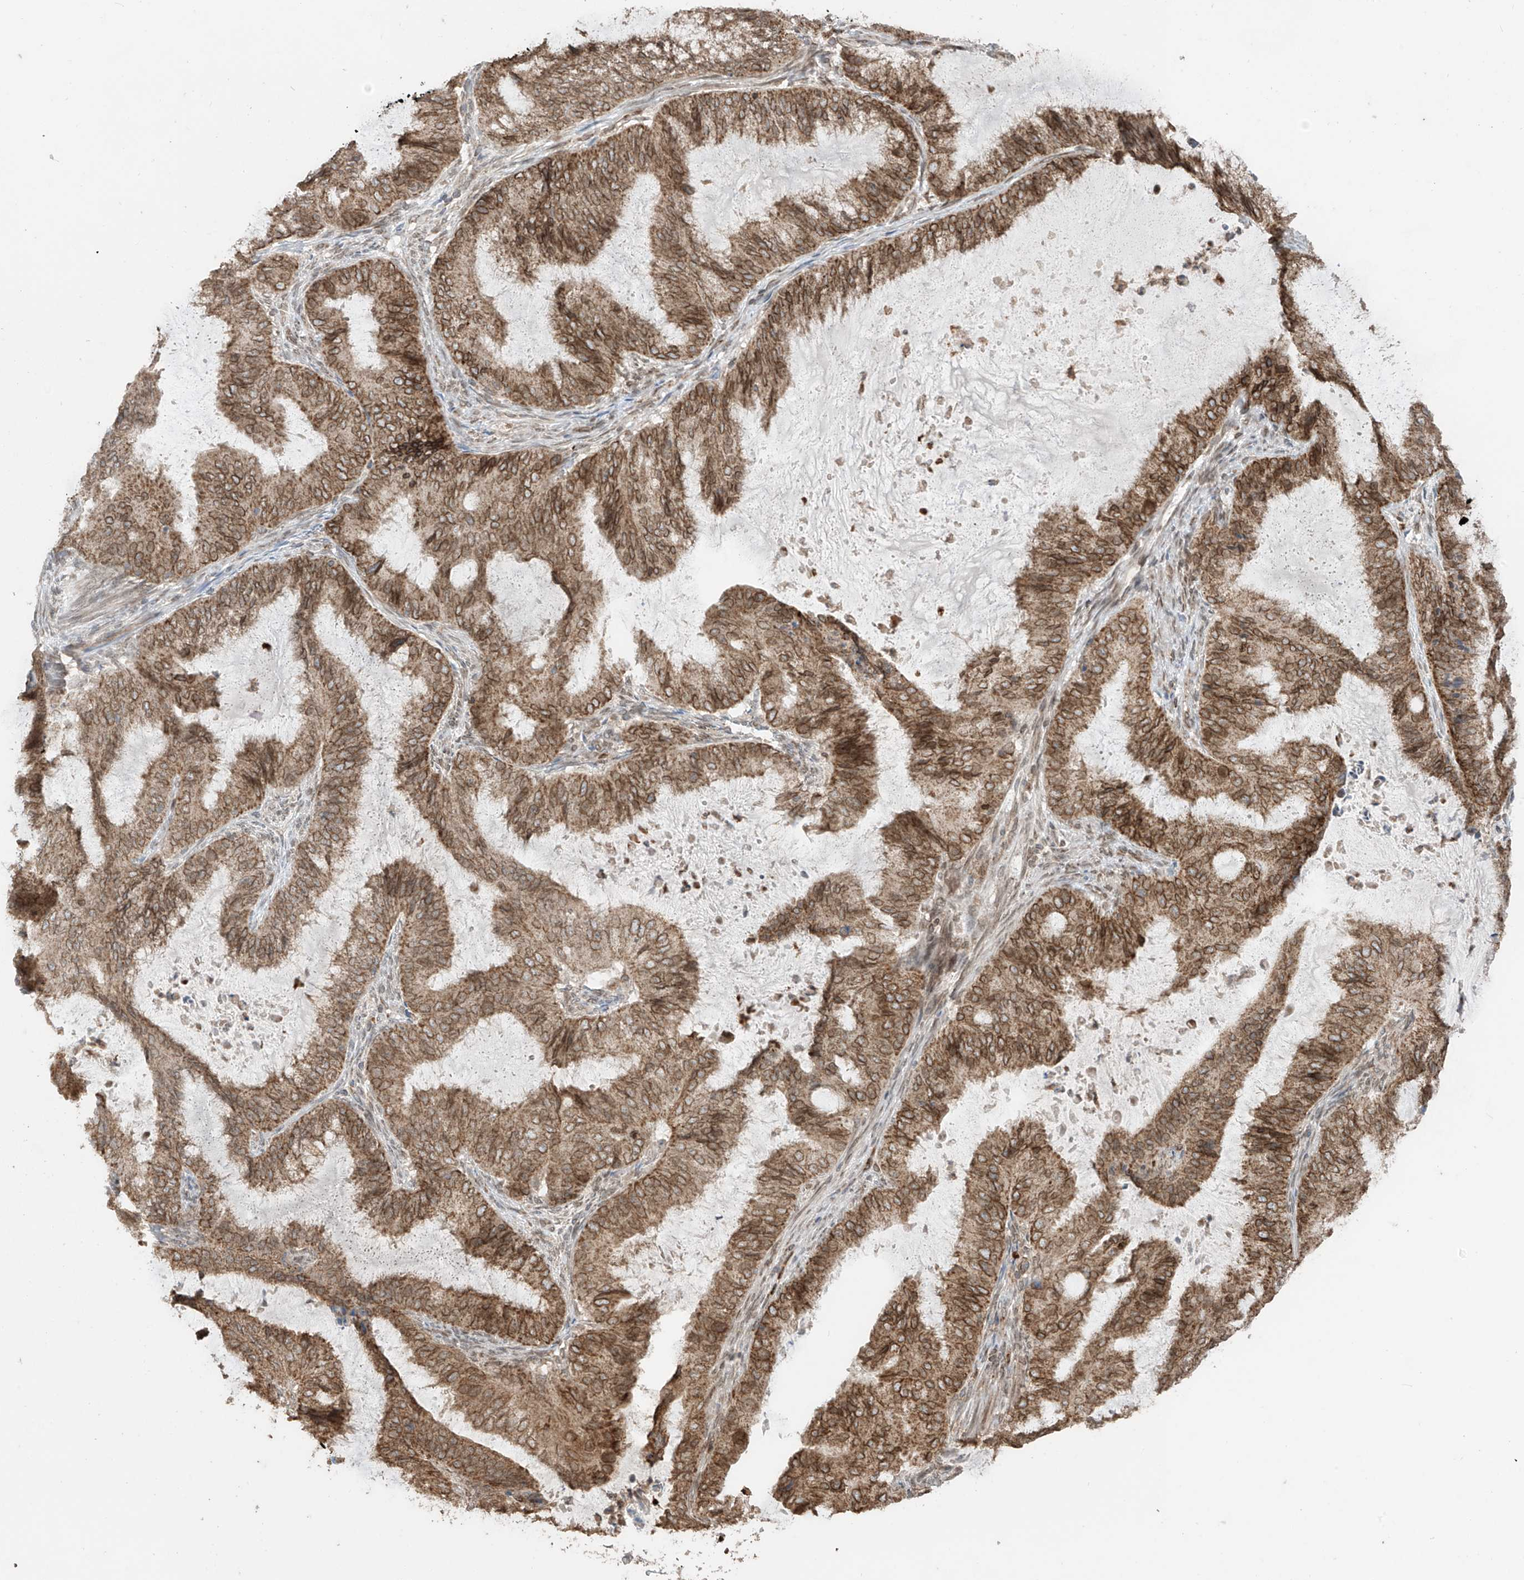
{"staining": {"intensity": "moderate", "quantity": ">75%", "location": "cytoplasmic/membranous,nuclear"}, "tissue": "endometrial cancer", "cell_type": "Tumor cells", "image_type": "cancer", "snomed": [{"axis": "morphology", "description": "Adenocarcinoma, NOS"}, {"axis": "topography", "description": "Endometrium"}], "caption": "High-magnification brightfield microscopy of endometrial adenocarcinoma stained with DAB (brown) and counterstained with hematoxylin (blue). tumor cells exhibit moderate cytoplasmic/membranous and nuclear positivity is present in about>75% of cells. The staining was performed using DAB (3,3'-diaminobenzidine), with brown indicating positive protein expression. Nuclei are stained blue with hematoxylin.", "gene": "AHCTF1", "patient": {"sex": "female", "age": 81}}